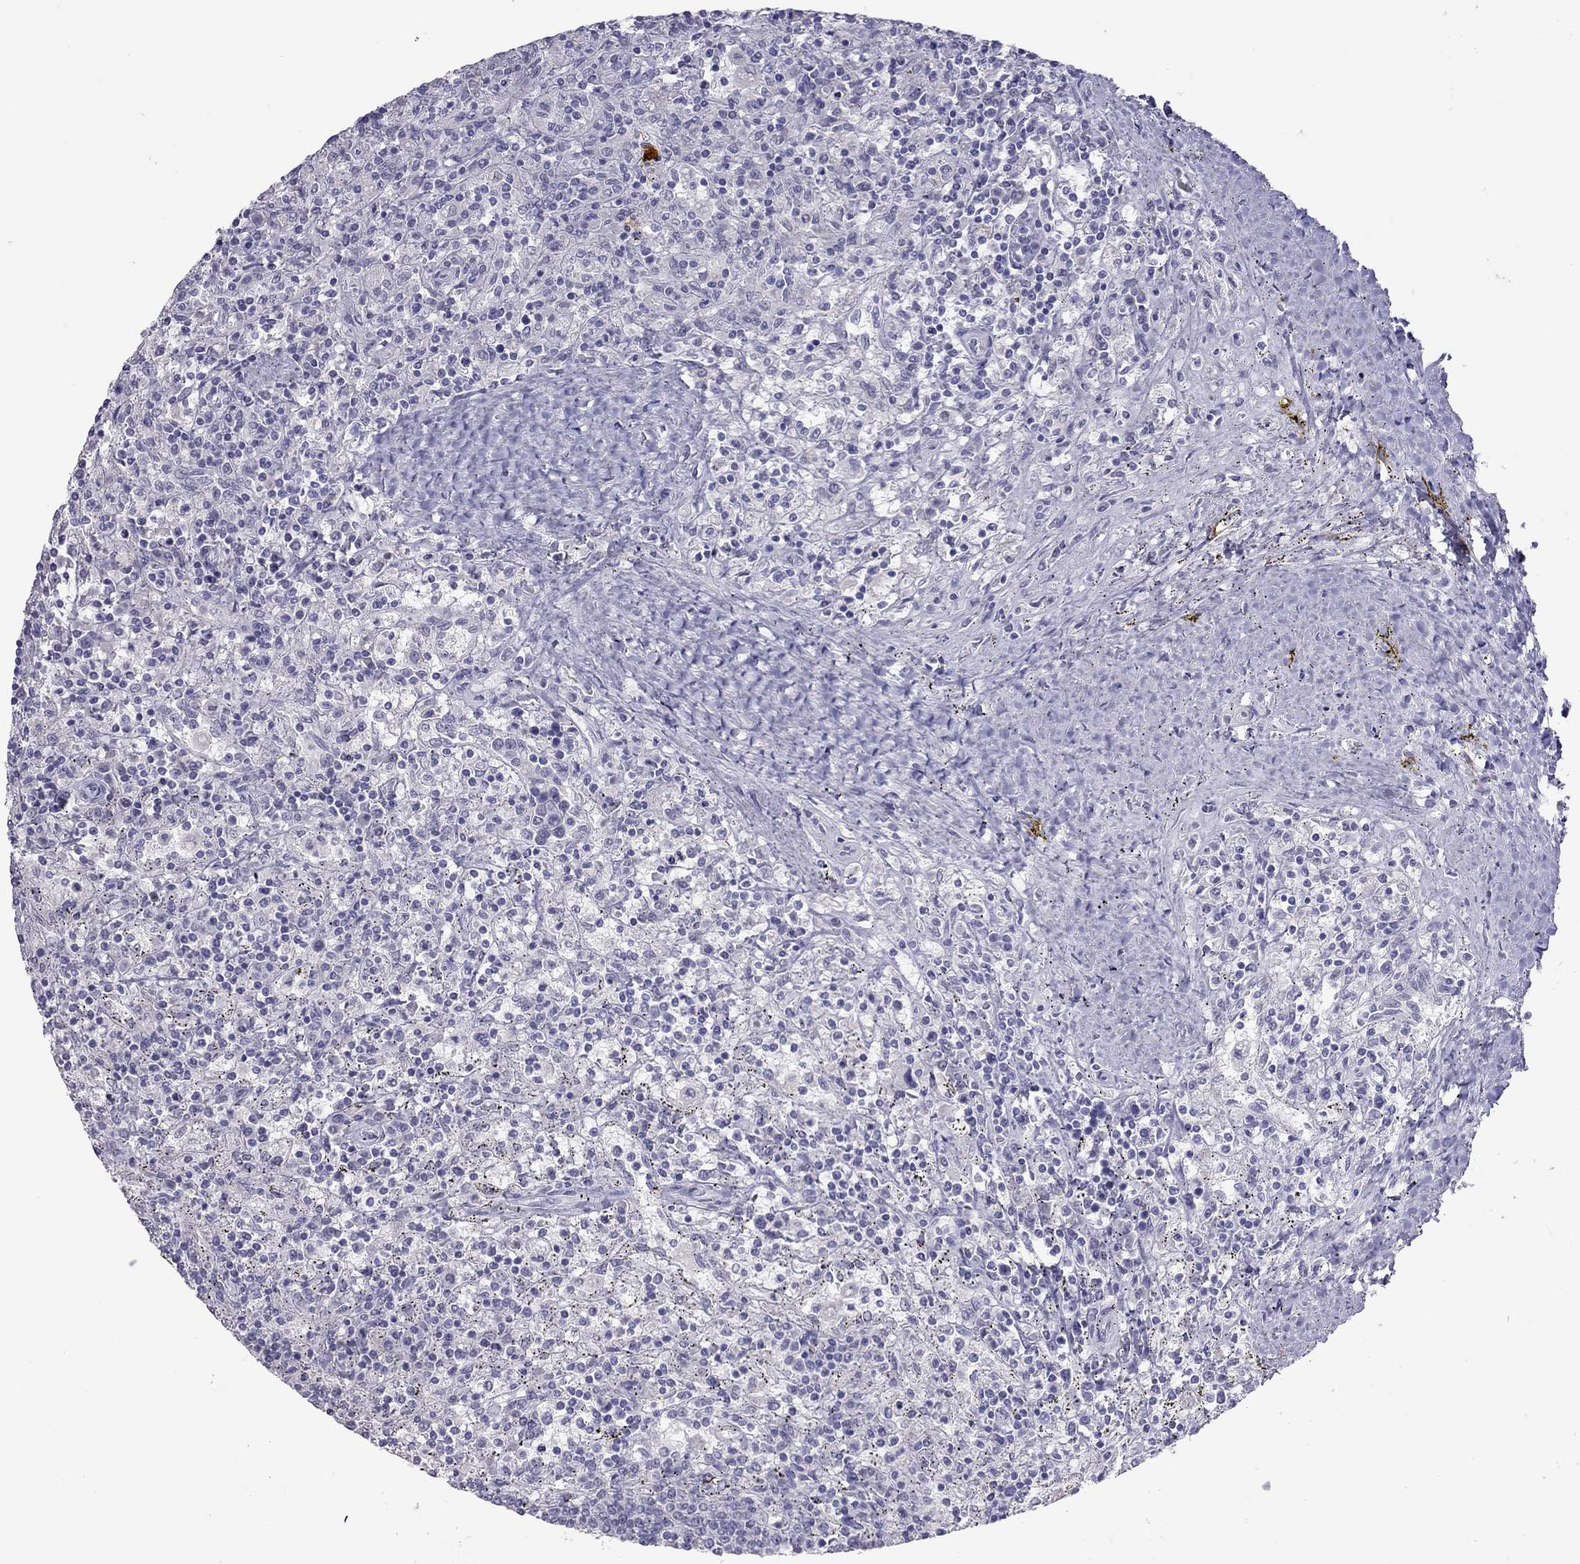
{"staining": {"intensity": "negative", "quantity": "none", "location": "none"}, "tissue": "lymphoma", "cell_type": "Tumor cells", "image_type": "cancer", "snomed": [{"axis": "morphology", "description": "Malignant lymphoma, non-Hodgkin's type, Low grade"}, {"axis": "topography", "description": "Spleen"}], "caption": "Immunohistochemical staining of human low-grade malignant lymphoma, non-Hodgkin's type shows no significant positivity in tumor cells. The staining was performed using DAB to visualize the protein expression in brown, while the nuclei were stained in blue with hematoxylin (Magnification: 20x).", "gene": "MUC16", "patient": {"sex": "male", "age": 62}}